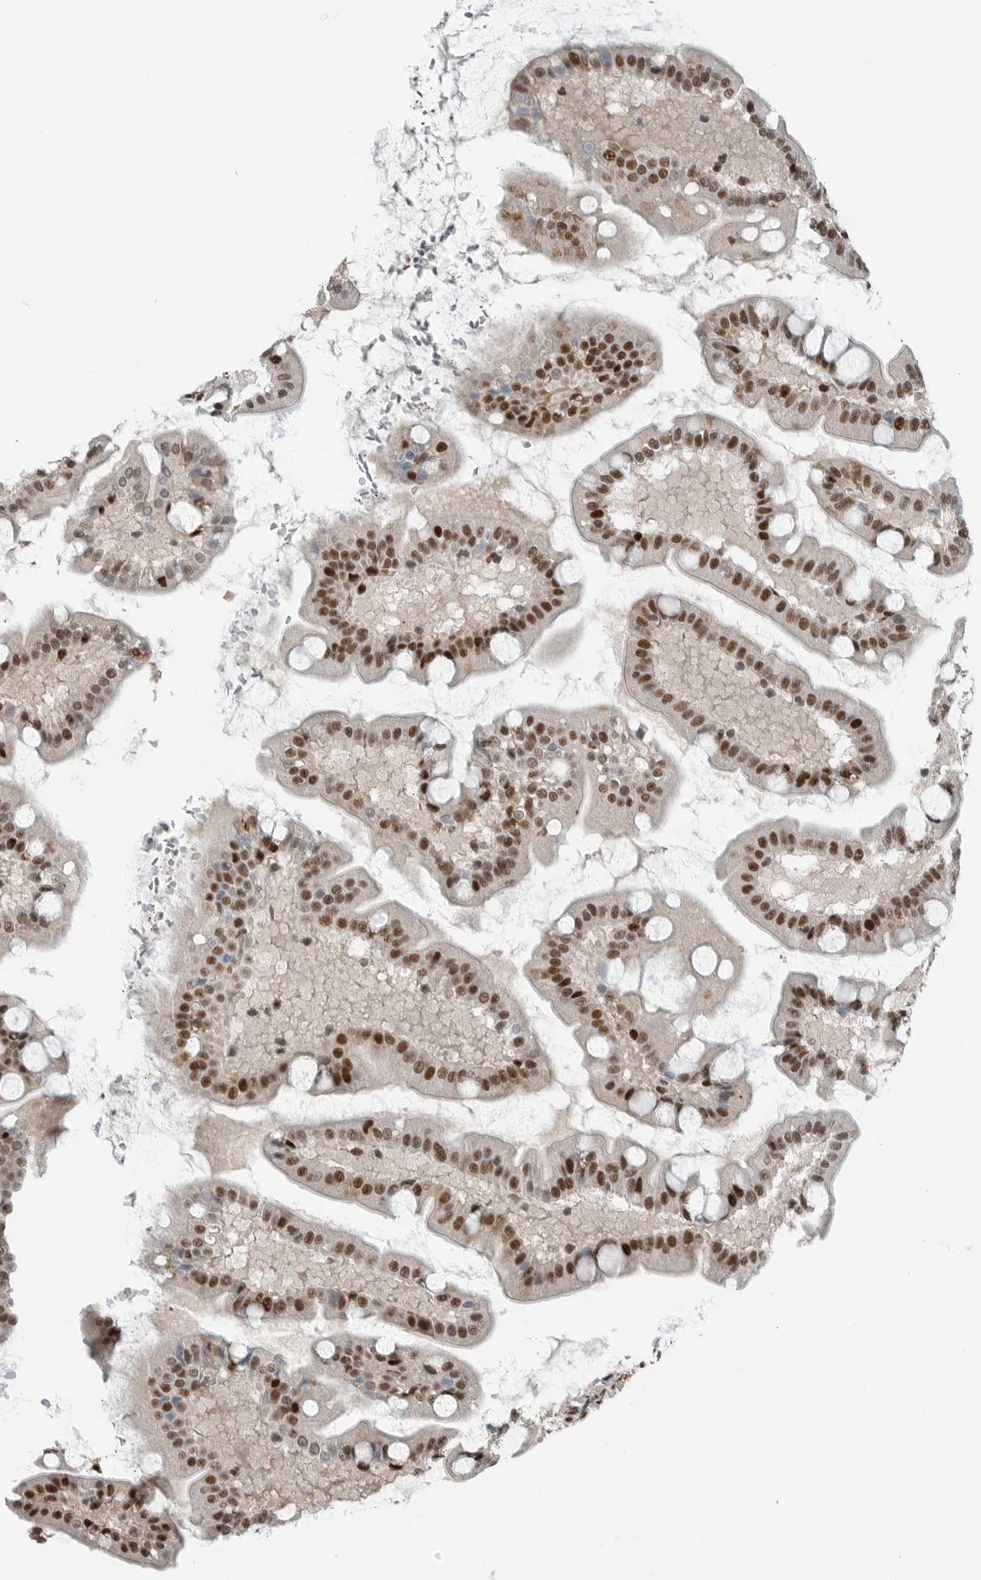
{"staining": {"intensity": "strong", "quantity": ">75%", "location": "nuclear"}, "tissue": "small intestine", "cell_type": "Glandular cells", "image_type": "normal", "snomed": [{"axis": "morphology", "description": "Normal tissue, NOS"}, {"axis": "topography", "description": "Small intestine"}], "caption": "Immunohistochemical staining of unremarkable human small intestine reveals high levels of strong nuclear expression in approximately >75% of glandular cells.", "gene": "BLZF1", "patient": {"sex": "male", "age": 41}}